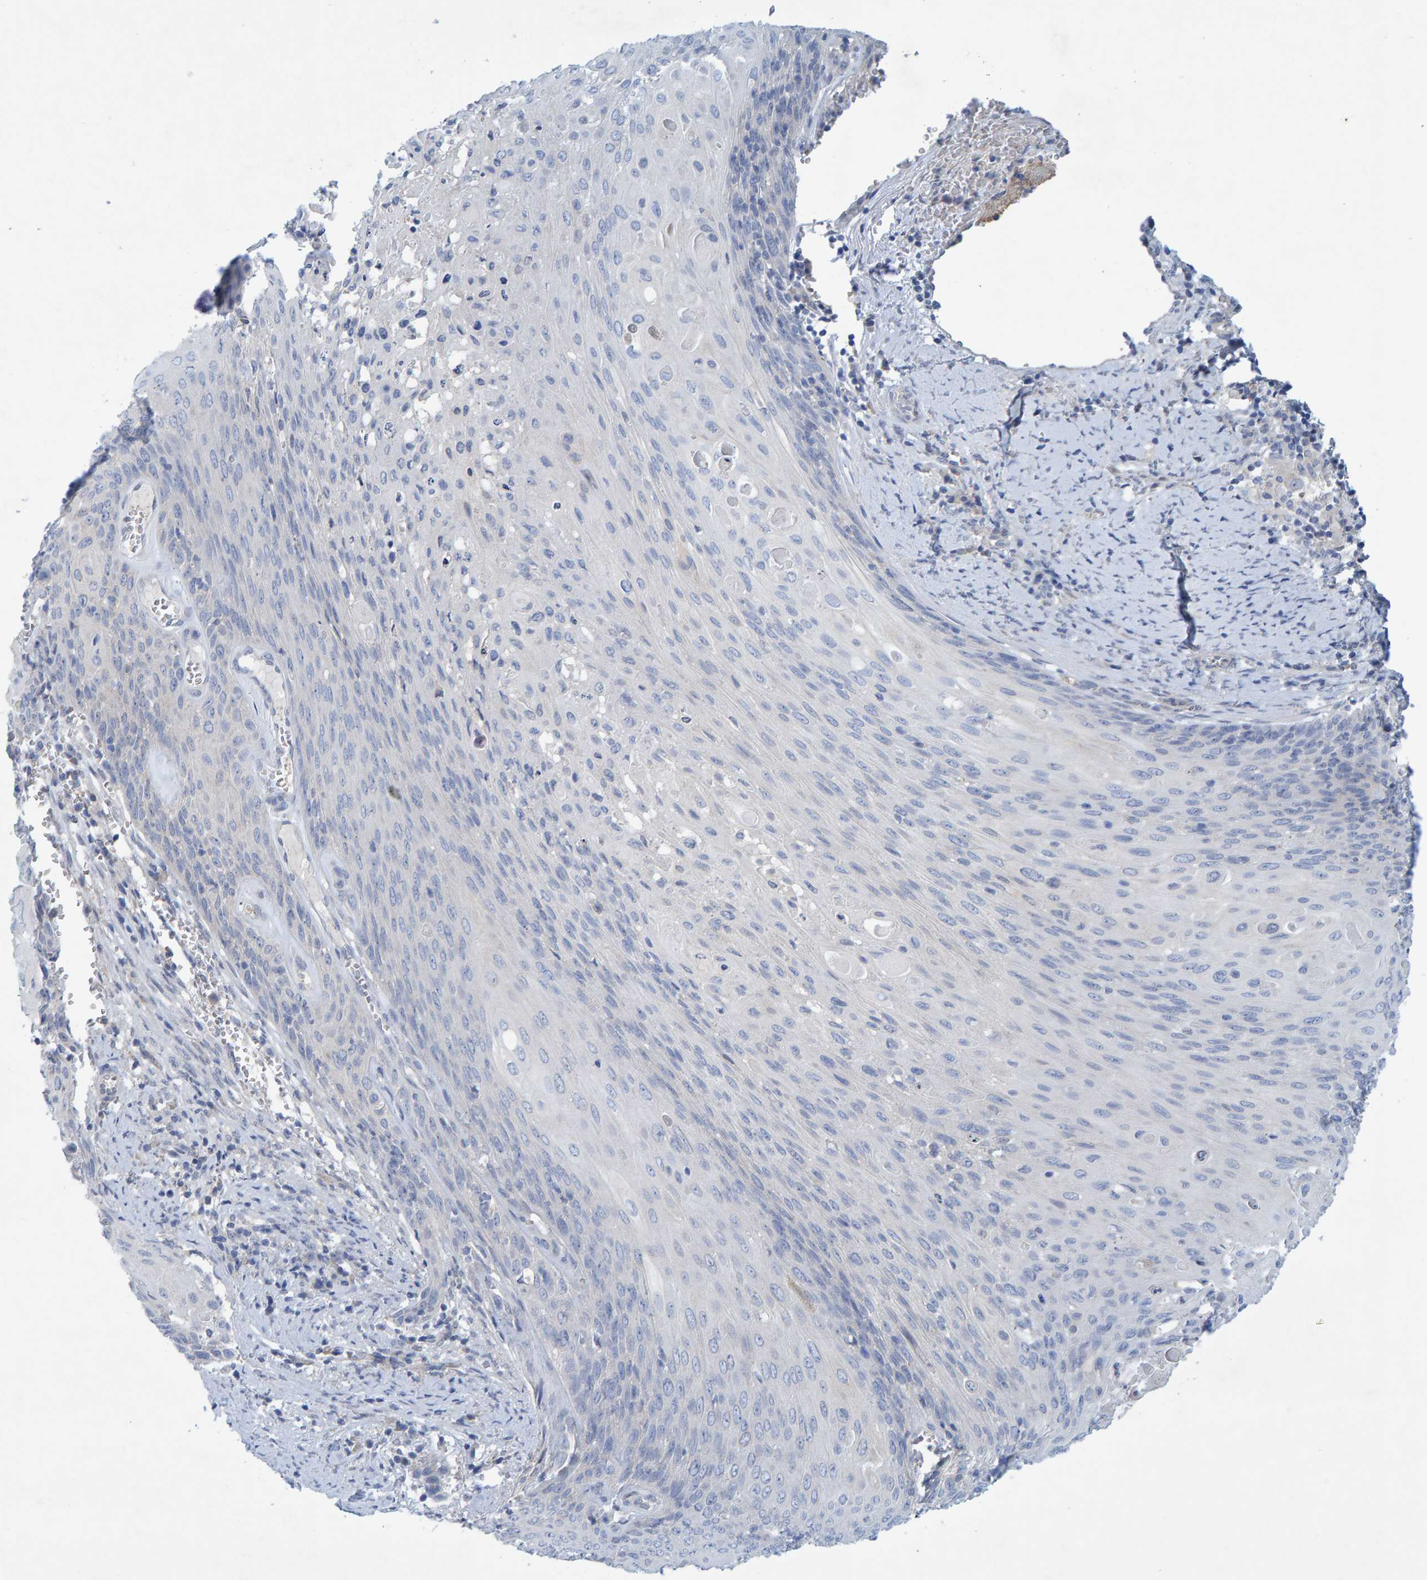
{"staining": {"intensity": "negative", "quantity": "none", "location": "none"}, "tissue": "cervical cancer", "cell_type": "Tumor cells", "image_type": "cancer", "snomed": [{"axis": "morphology", "description": "Squamous cell carcinoma, NOS"}, {"axis": "topography", "description": "Cervix"}], "caption": "Immunohistochemistry histopathology image of human cervical cancer stained for a protein (brown), which displays no expression in tumor cells.", "gene": "ALAD", "patient": {"sex": "female", "age": 39}}